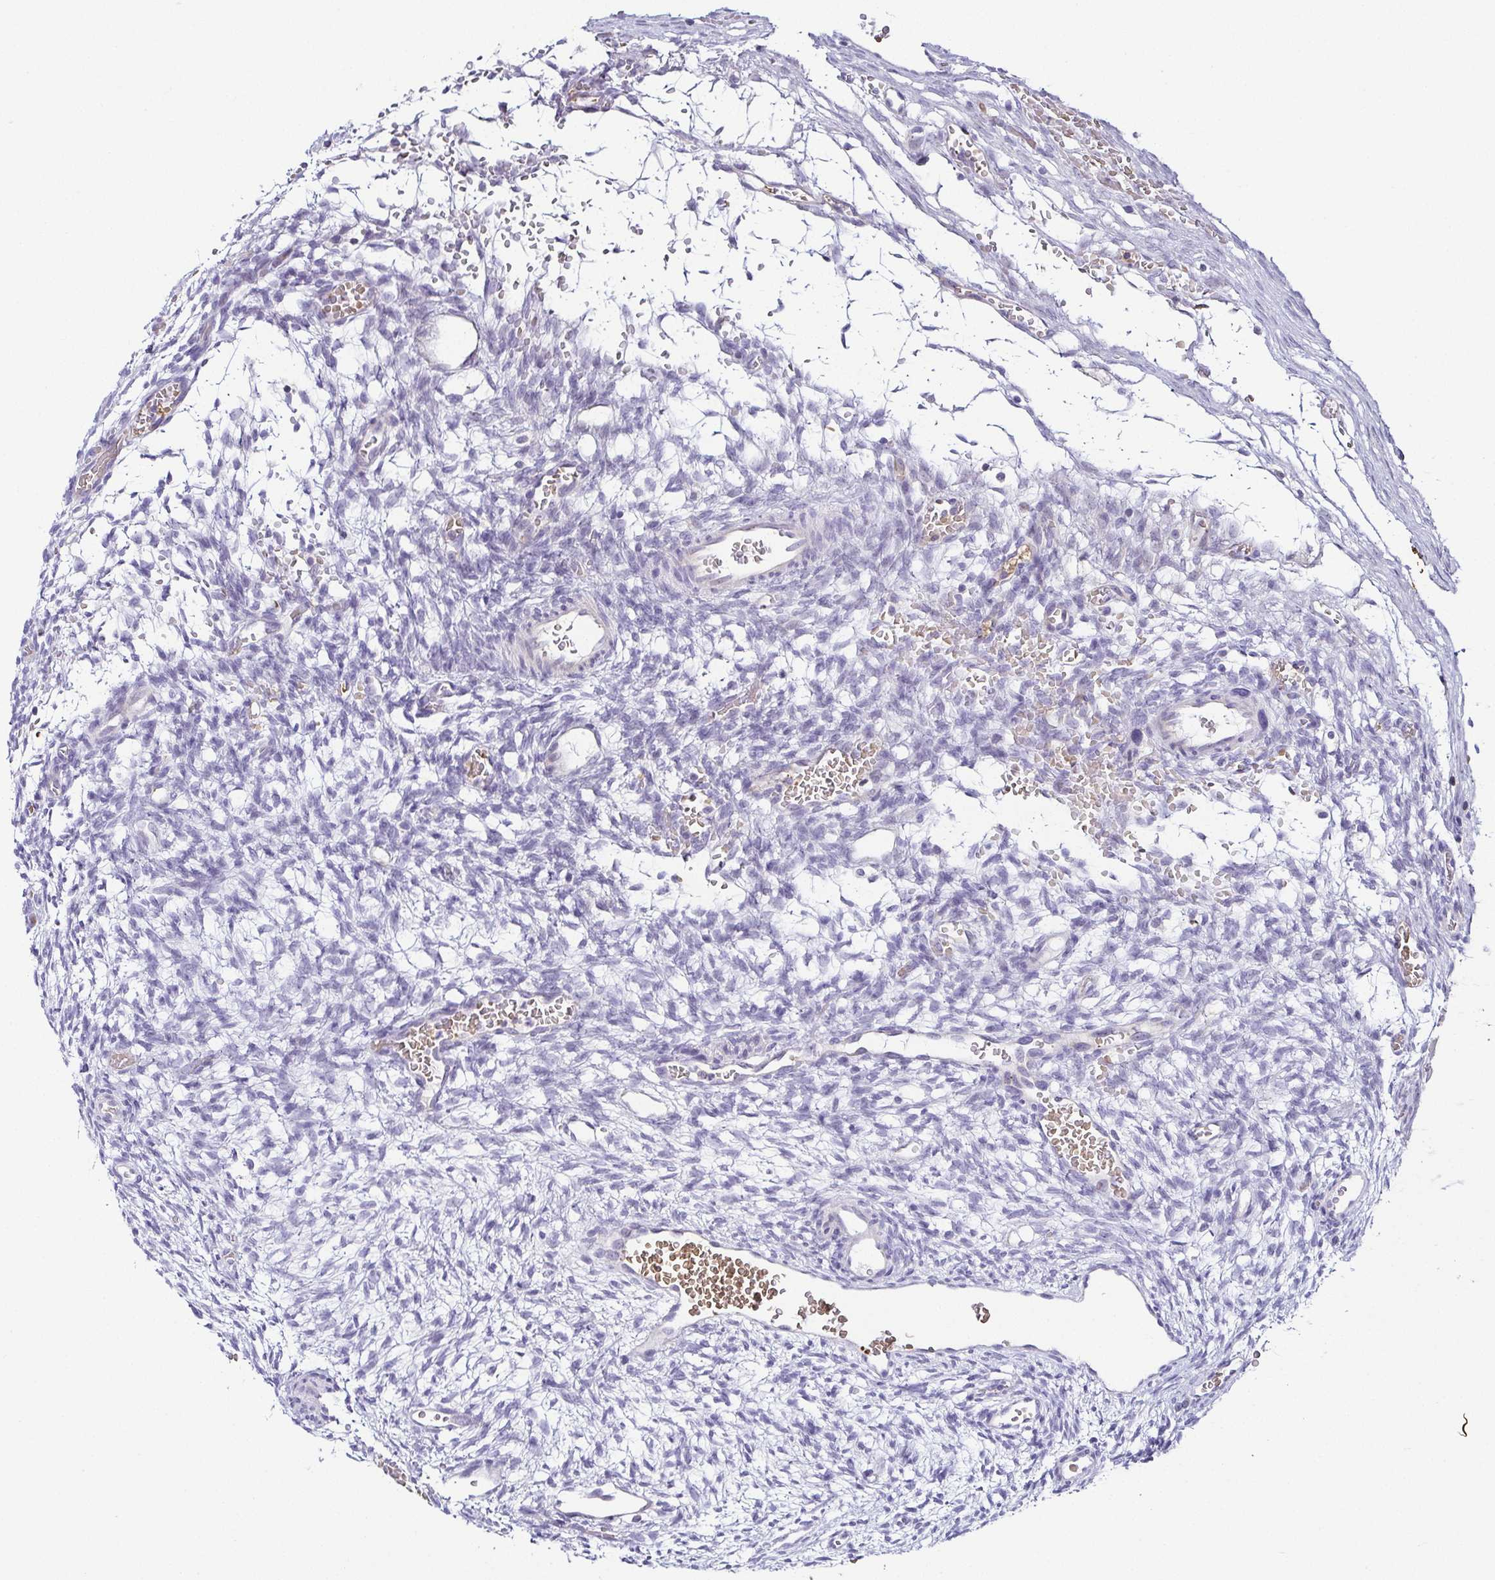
{"staining": {"intensity": "negative", "quantity": "none", "location": "none"}, "tissue": "ovary", "cell_type": "Ovarian stroma cells", "image_type": "normal", "snomed": [{"axis": "morphology", "description": "Normal tissue, NOS"}, {"axis": "topography", "description": "Ovary"}], "caption": "The photomicrograph demonstrates no significant staining in ovarian stroma cells of ovary.", "gene": "FAM162B", "patient": {"sex": "female", "age": 34}}